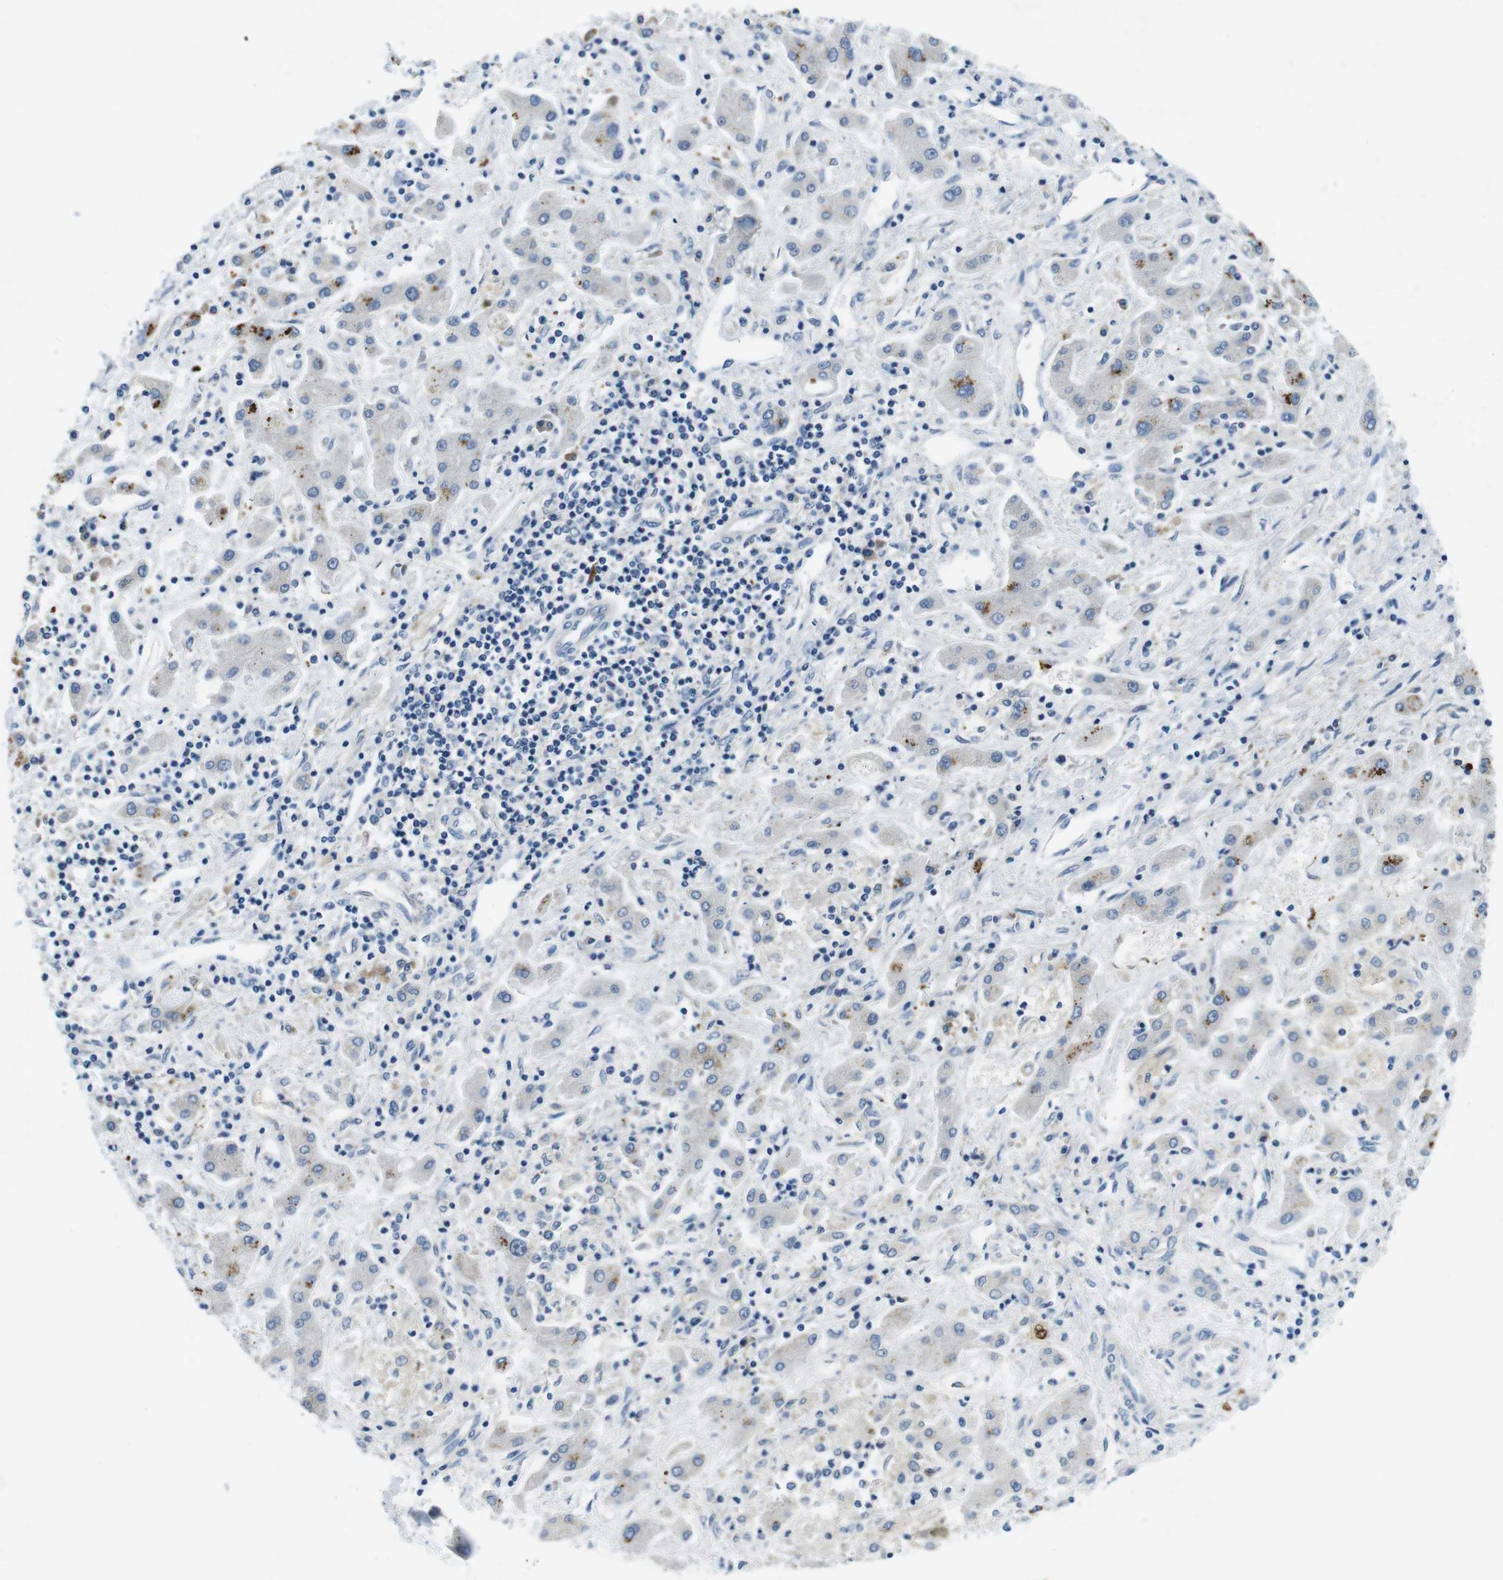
{"staining": {"intensity": "negative", "quantity": "none", "location": "none"}, "tissue": "liver cancer", "cell_type": "Tumor cells", "image_type": "cancer", "snomed": [{"axis": "morphology", "description": "Cholangiocarcinoma"}, {"axis": "topography", "description": "Liver"}], "caption": "The photomicrograph displays no significant expression in tumor cells of liver cholangiocarcinoma.", "gene": "DENND4C", "patient": {"sex": "male", "age": 50}}